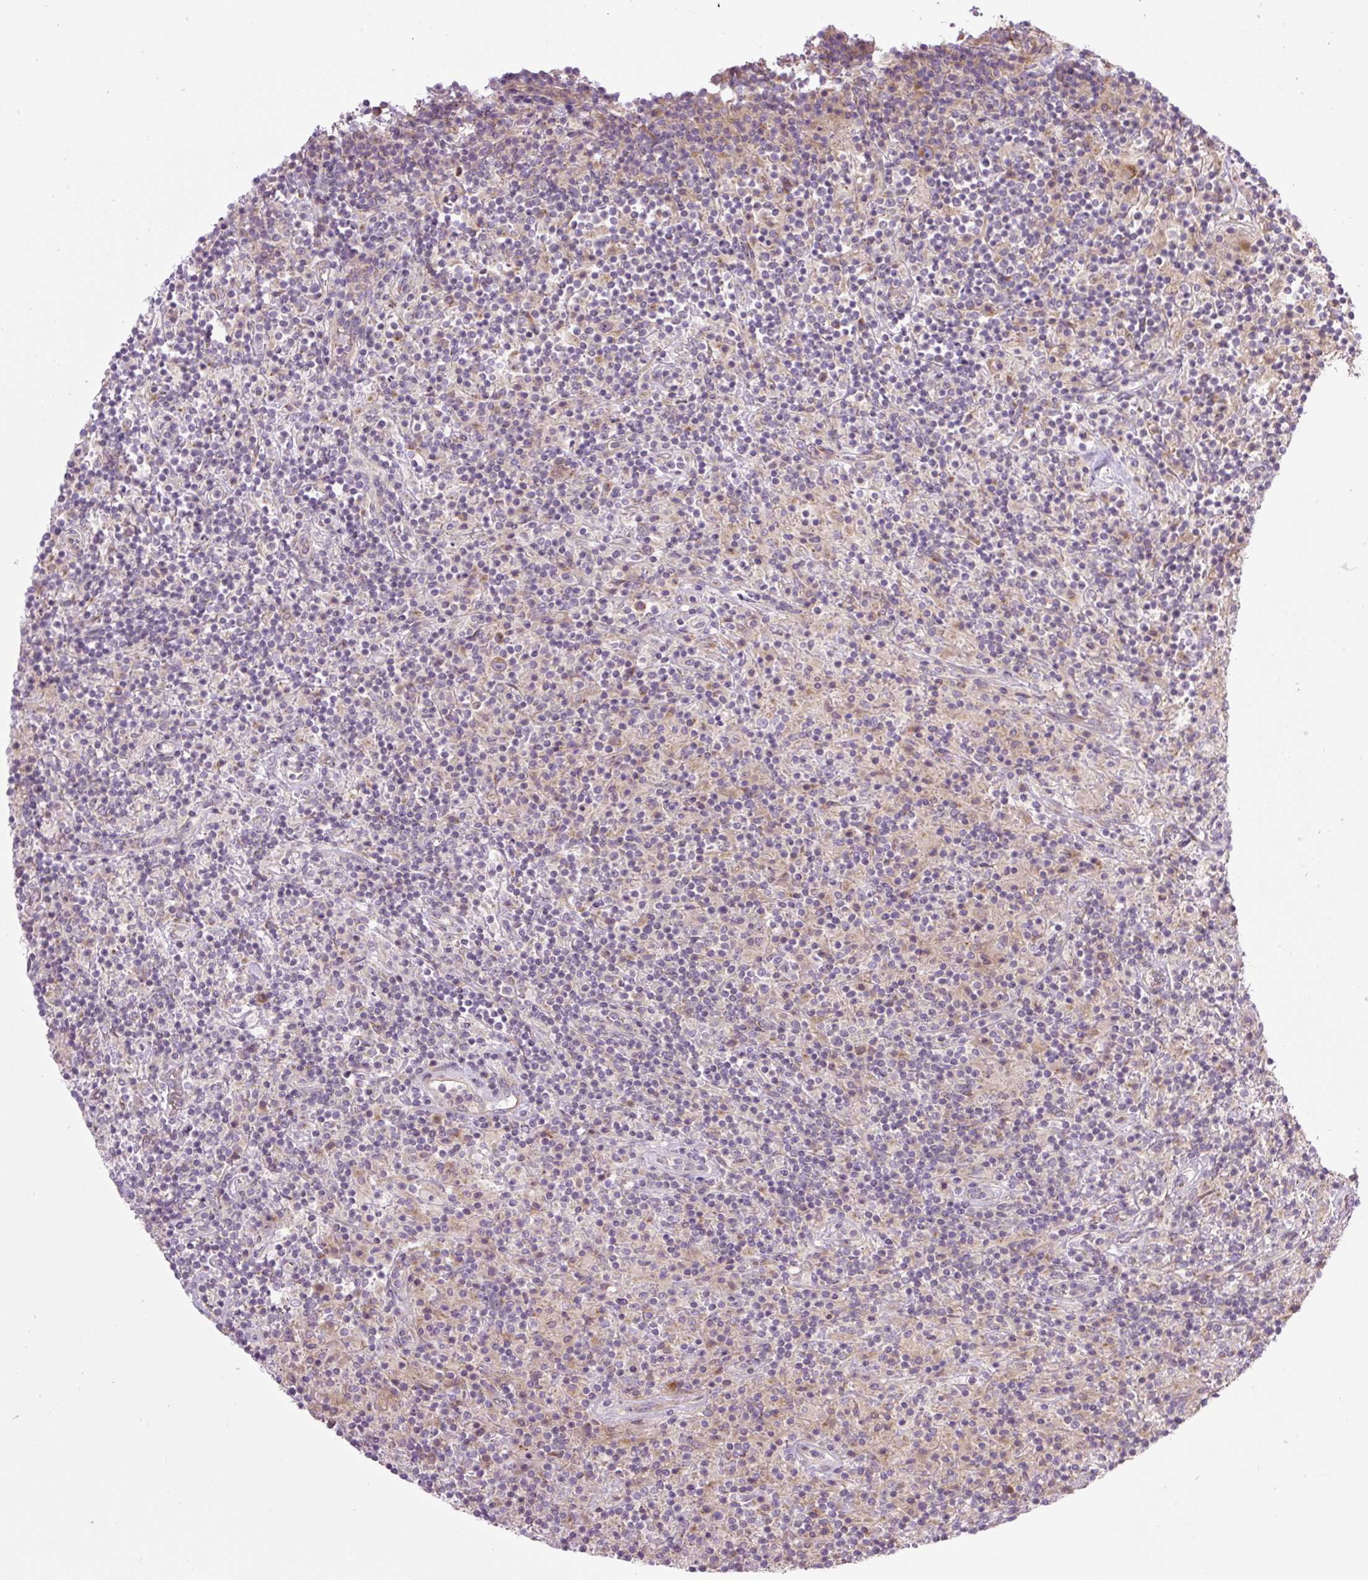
{"staining": {"intensity": "weak", "quantity": "25%-75%", "location": "cytoplasmic/membranous"}, "tissue": "lymphoma", "cell_type": "Tumor cells", "image_type": "cancer", "snomed": [{"axis": "morphology", "description": "Hodgkin's disease, NOS"}, {"axis": "topography", "description": "Lymph node"}], "caption": "This micrograph shows IHC staining of human lymphoma, with low weak cytoplasmic/membranous positivity in about 25%-75% of tumor cells.", "gene": "MLX", "patient": {"sex": "male", "age": 70}}